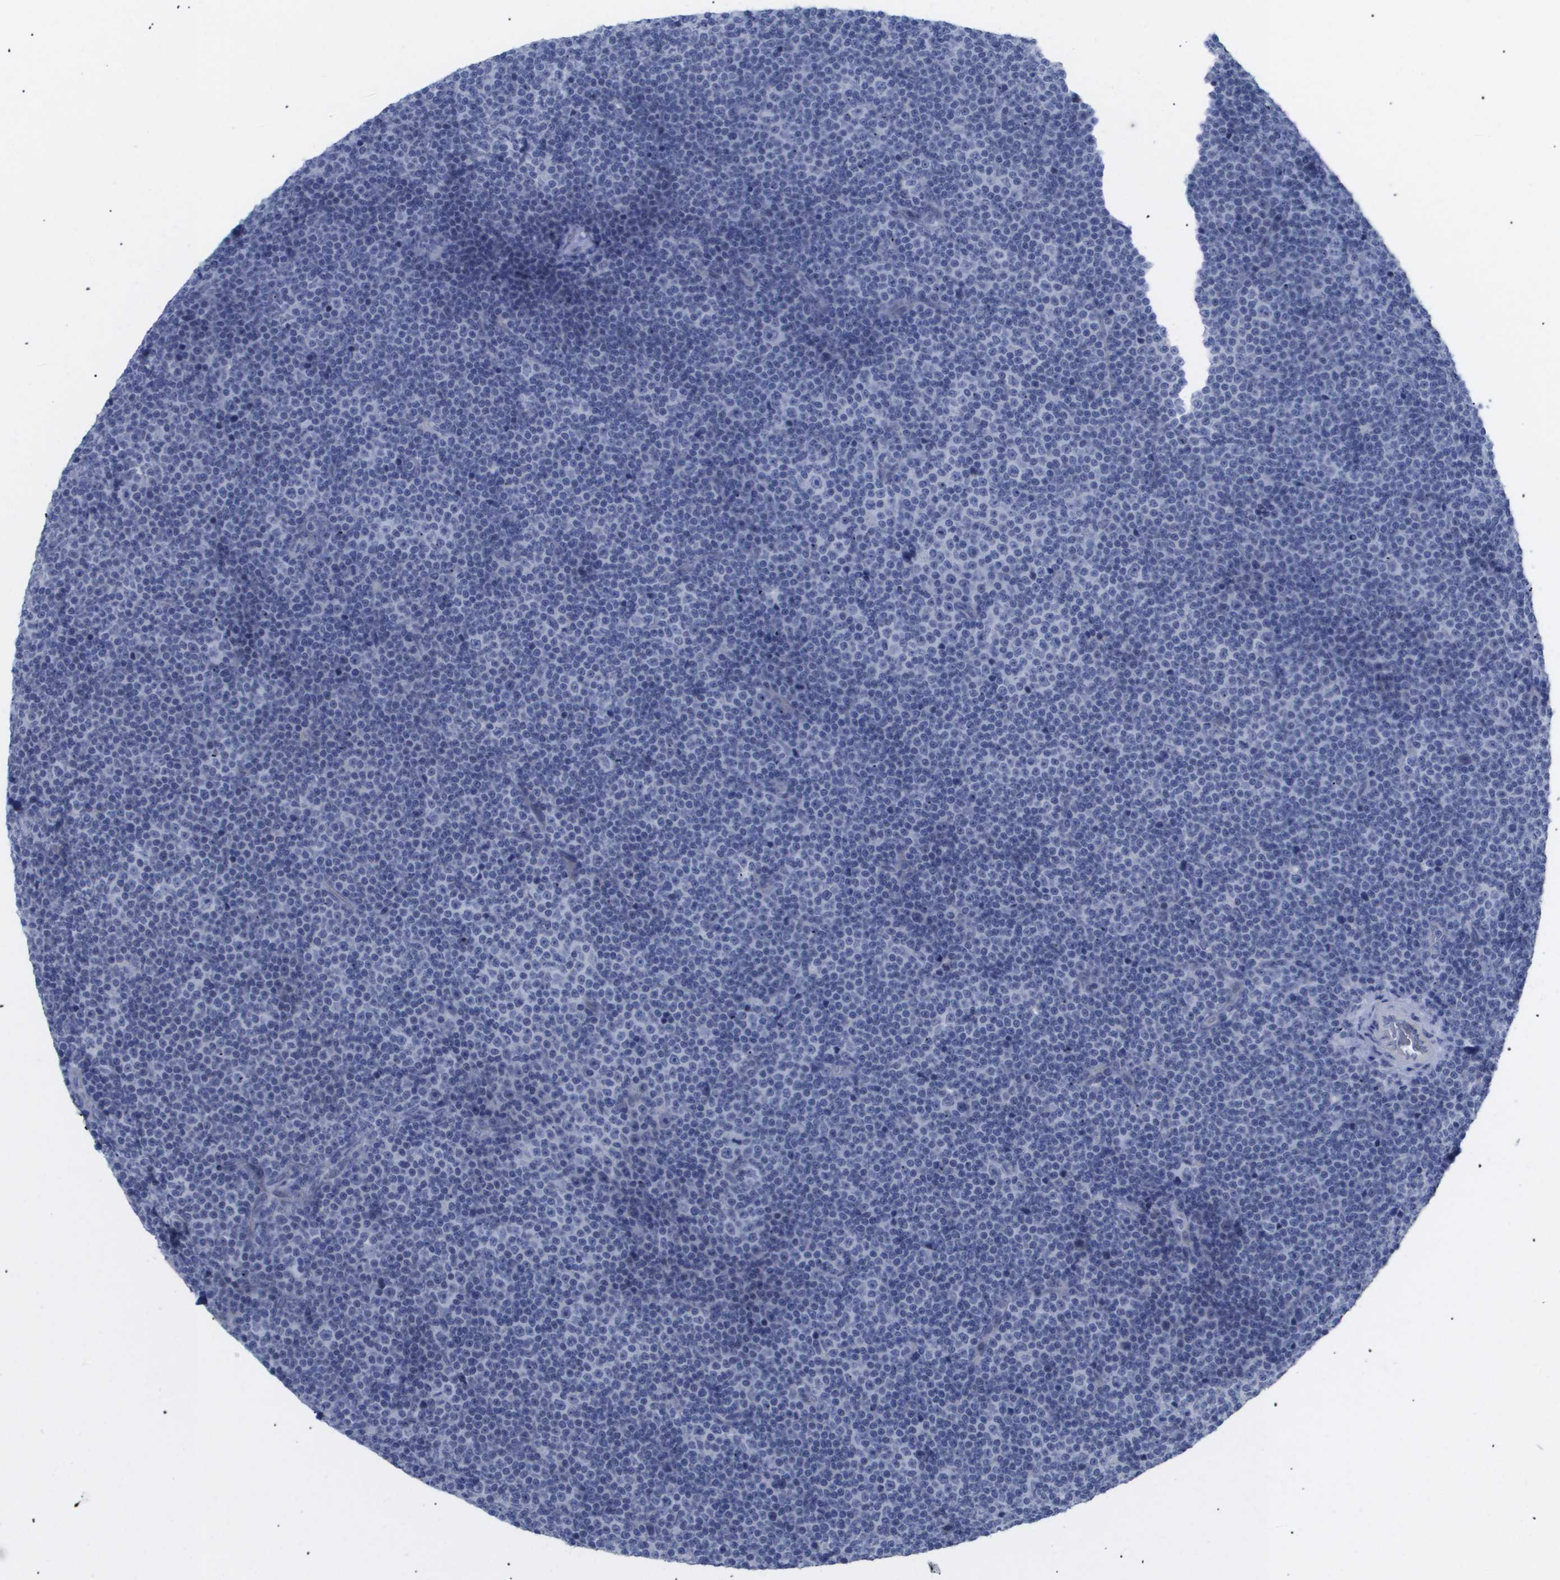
{"staining": {"intensity": "negative", "quantity": "none", "location": "none"}, "tissue": "lymphoma", "cell_type": "Tumor cells", "image_type": "cancer", "snomed": [{"axis": "morphology", "description": "Malignant lymphoma, non-Hodgkin's type, Low grade"}, {"axis": "topography", "description": "Lymph node"}], "caption": "IHC photomicrograph of lymphoma stained for a protein (brown), which reveals no expression in tumor cells.", "gene": "CAV3", "patient": {"sex": "female", "age": 67}}